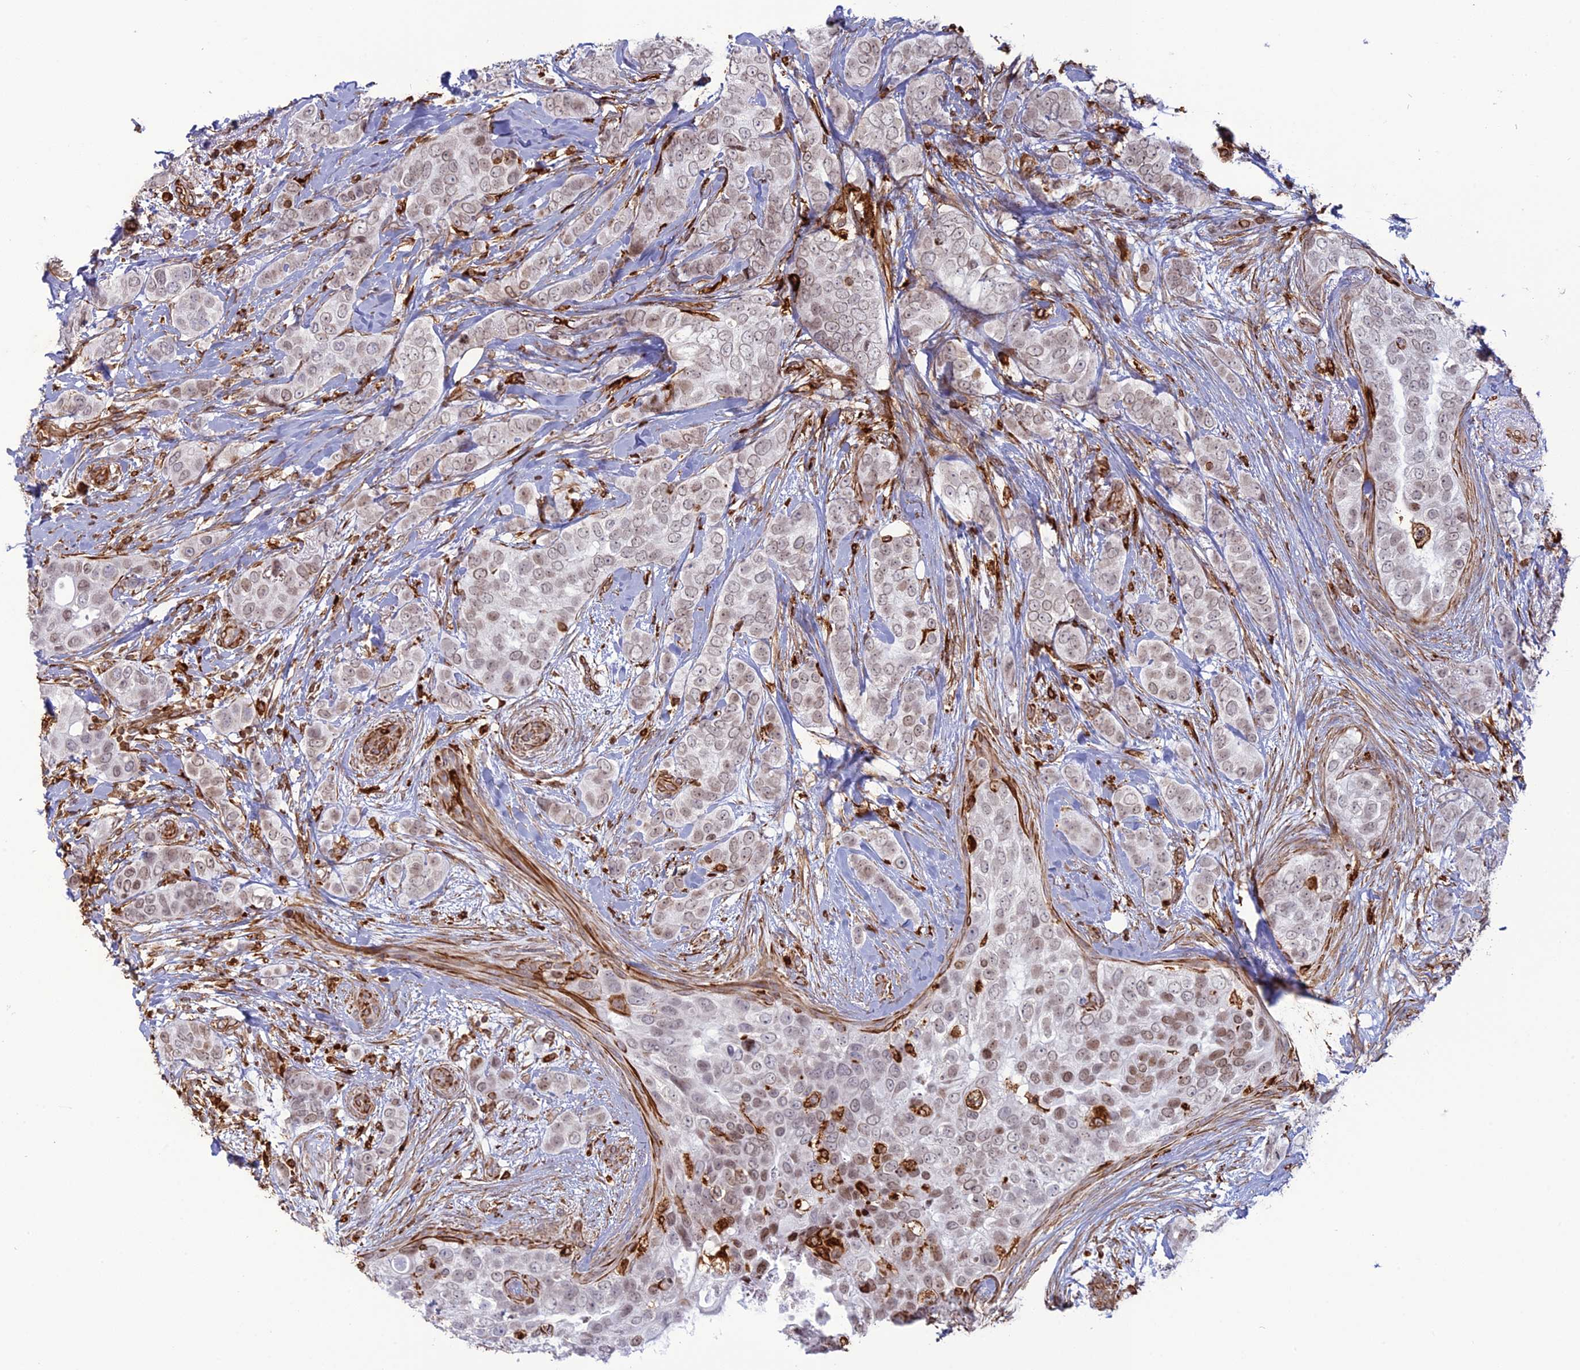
{"staining": {"intensity": "weak", "quantity": "<25%", "location": "nuclear"}, "tissue": "breast cancer", "cell_type": "Tumor cells", "image_type": "cancer", "snomed": [{"axis": "morphology", "description": "Lobular carcinoma"}, {"axis": "topography", "description": "Breast"}], "caption": "The photomicrograph displays no staining of tumor cells in lobular carcinoma (breast).", "gene": "APOBR", "patient": {"sex": "female", "age": 51}}